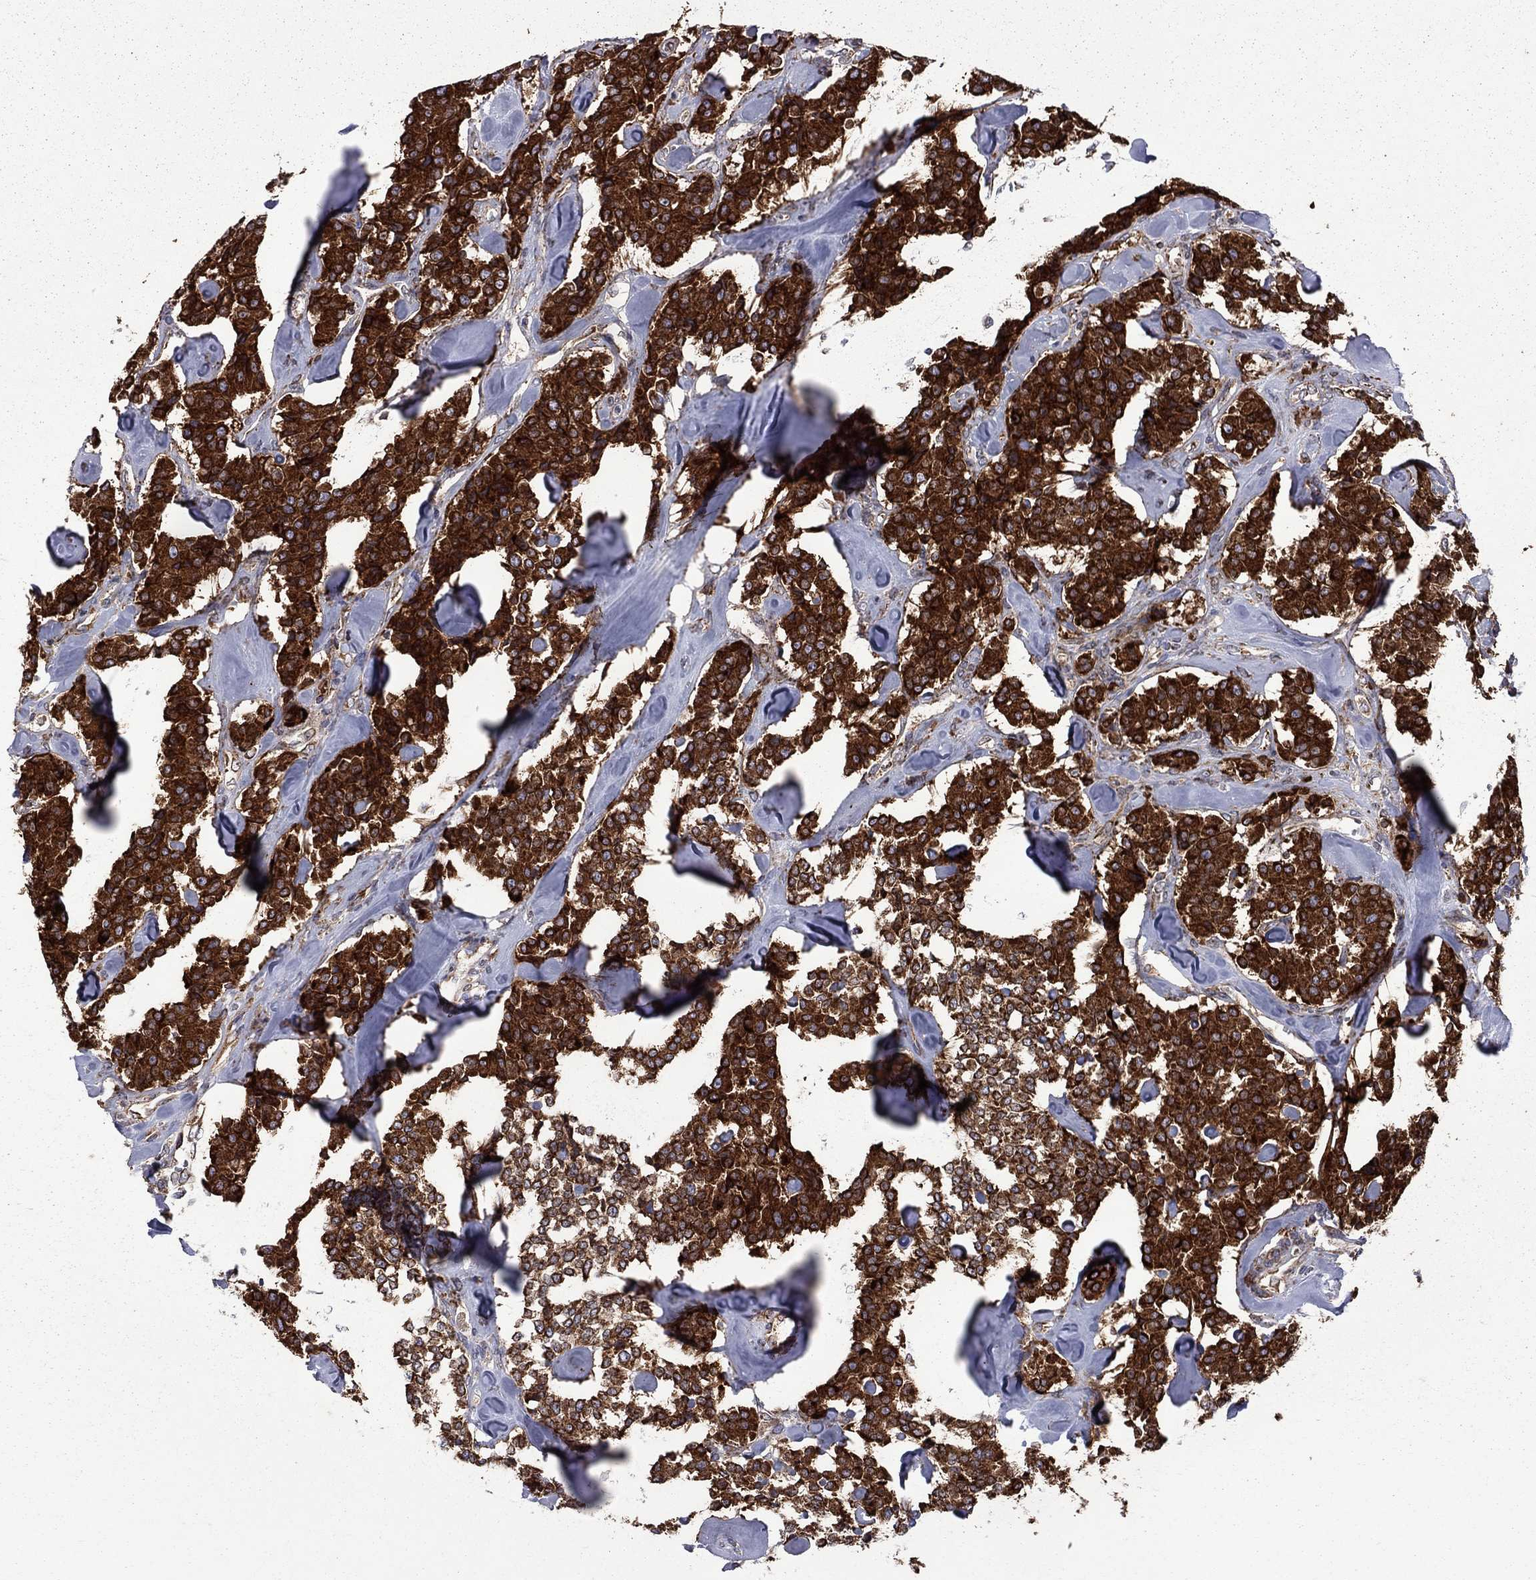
{"staining": {"intensity": "strong", "quantity": ">75%", "location": "cytoplasmic/membranous"}, "tissue": "carcinoid", "cell_type": "Tumor cells", "image_type": "cancer", "snomed": [{"axis": "morphology", "description": "Carcinoid, malignant, NOS"}, {"axis": "topography", "description": "Pancreas"}], "caption": "Protein analysis of carcinoid tissue displays strong cytoplasmic/membranous staining in approximately >75% of tumor cells. (brown staining indicates protein expression, while blue staining denotes nuclei).", "gene": "CLPTM1", "patient": {"sex": "male", "age": 41}}